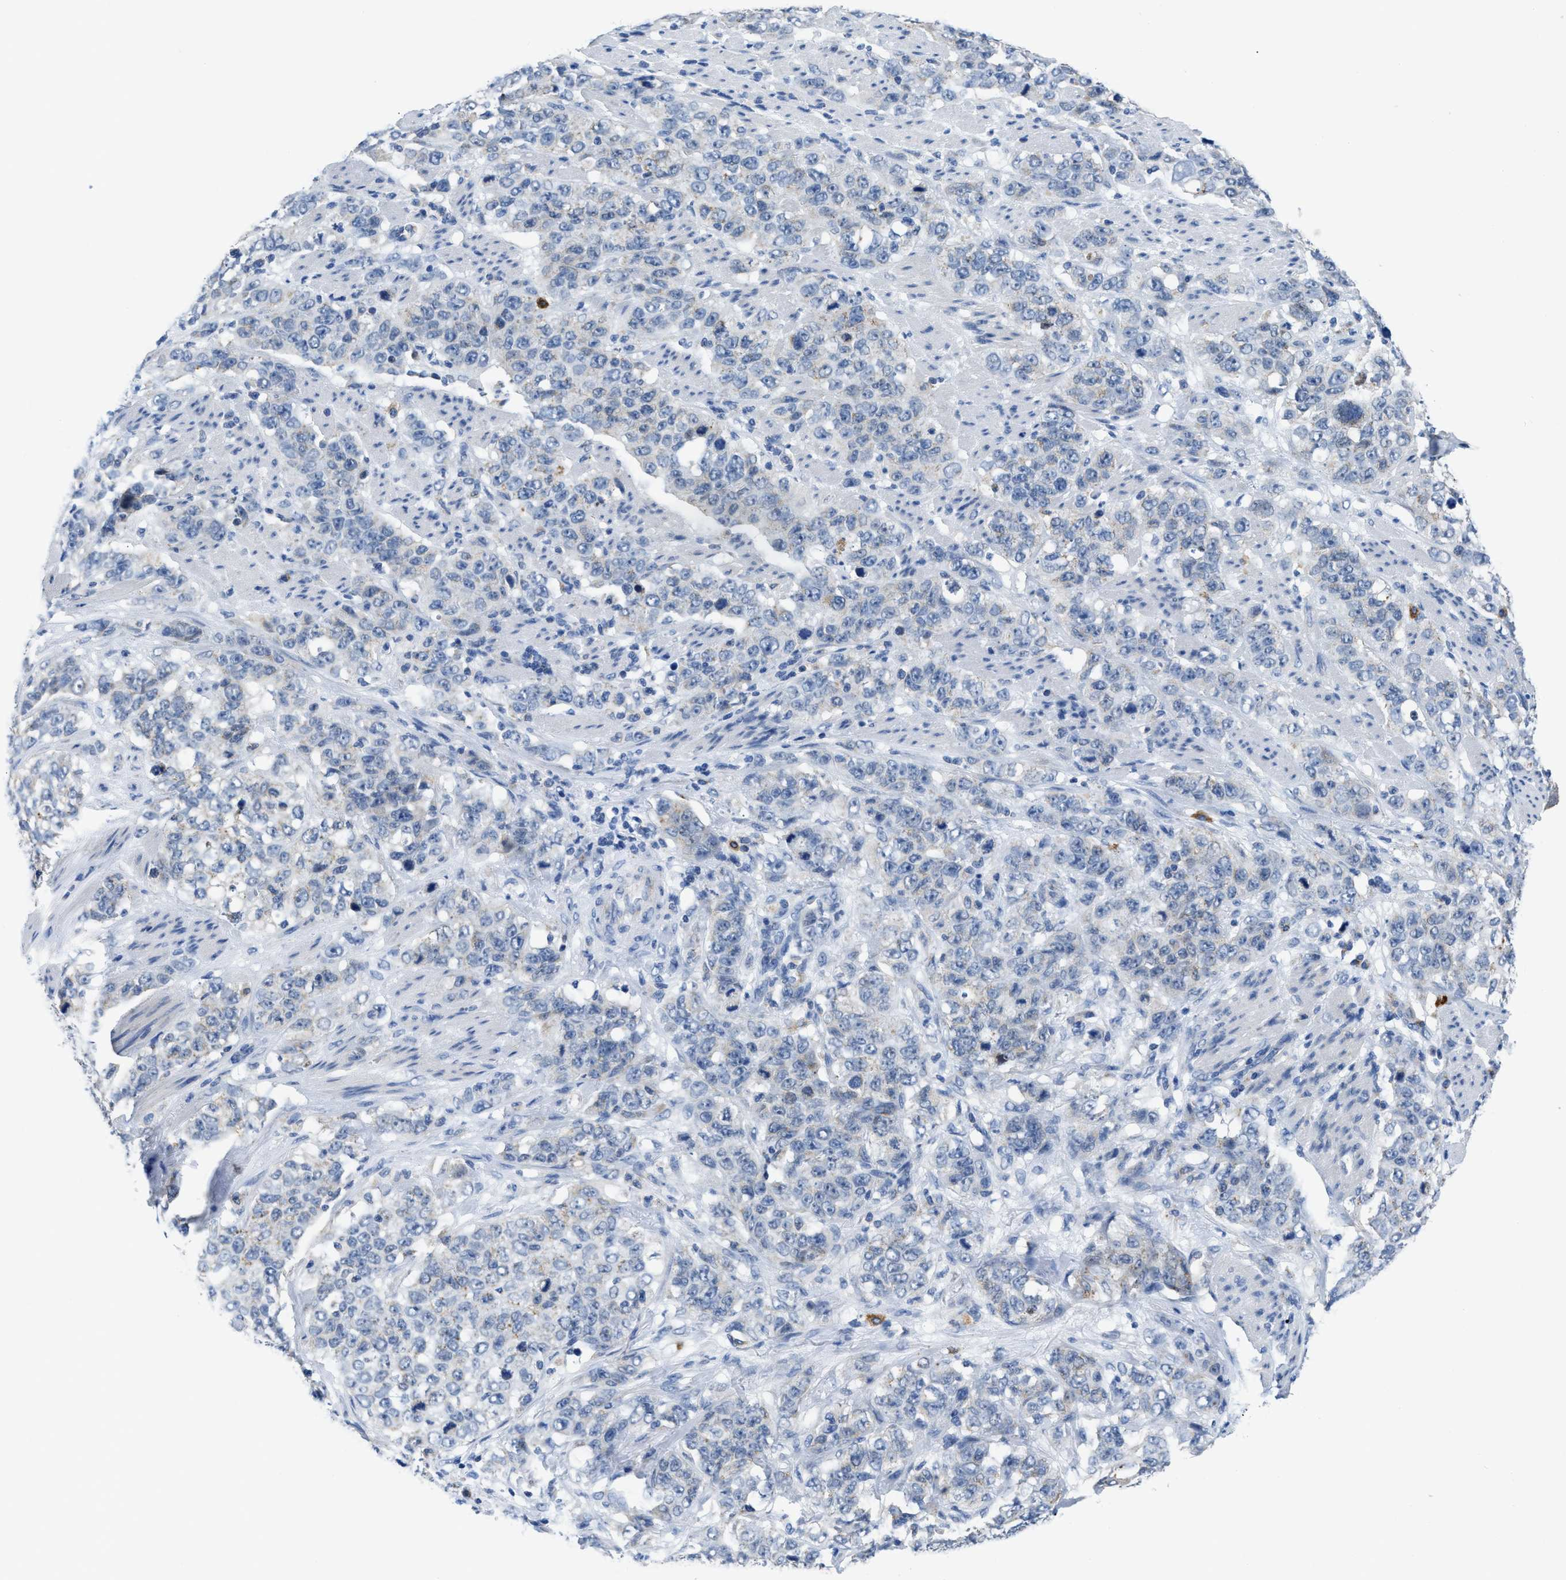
{"staining": {"intensity": "negative", "quantity": "none", "location": "none"}, "tissue": "stomach cancer", "cell_type": "Tumor cells", "image_type": "cancer", "snomed": [{"axis": "morphology", "description": "Adenocarcinoma, NOS"}, {"axis": "topography", "description": "Stomach"}], "caption": "This is an immunohistochemistry photomicrograph of human adenocarcinoma (stomach). There is no staining in tumor cells.", "gene": "ETFA", "patient": {"sex": "male", "age": 48}}